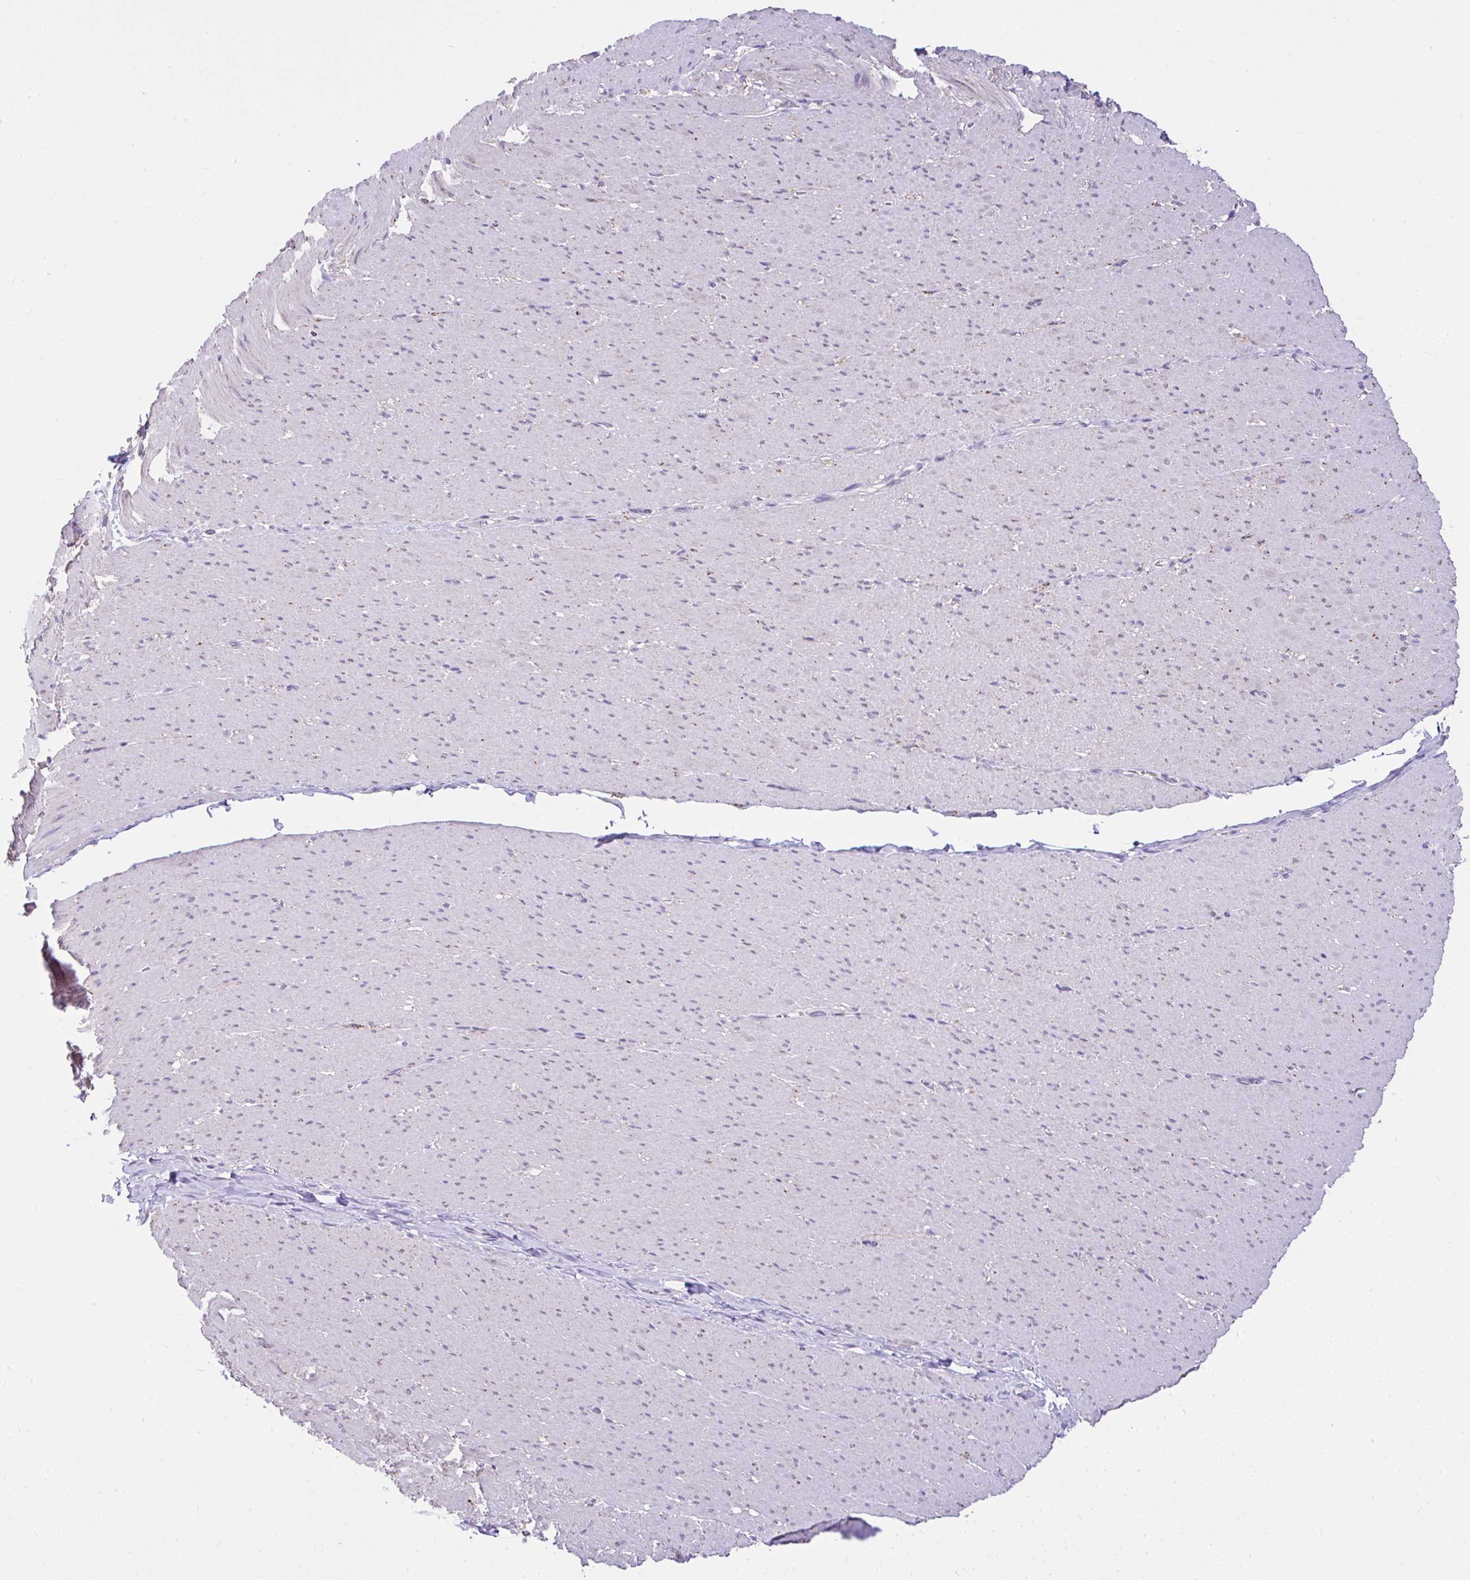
{"staining": {"intensity": "moderate", "quantity": "<25%", "location": "cytoplasmic/membranous"}, "tissue": "smooth muscle", "cell_type": "Smooth muscle cells", "image_type": "normal", "snomed": [{"axis": "morphology", "description": "Normal tissue, NOS"}, {"axis": "topography", "description": "Smooth muscle"}, {"axis": "topography", "description": "Rectum"}], "caption": "Protein expression analysis of normal smooth muscle shows moderate cytoplasmic/membranous staining in about <25% of smooth muscle cells. (IHC, brightfield microscopy, high magnification).", "gene": "CTU1", "patient": {"sex": "male", "age": 53}}